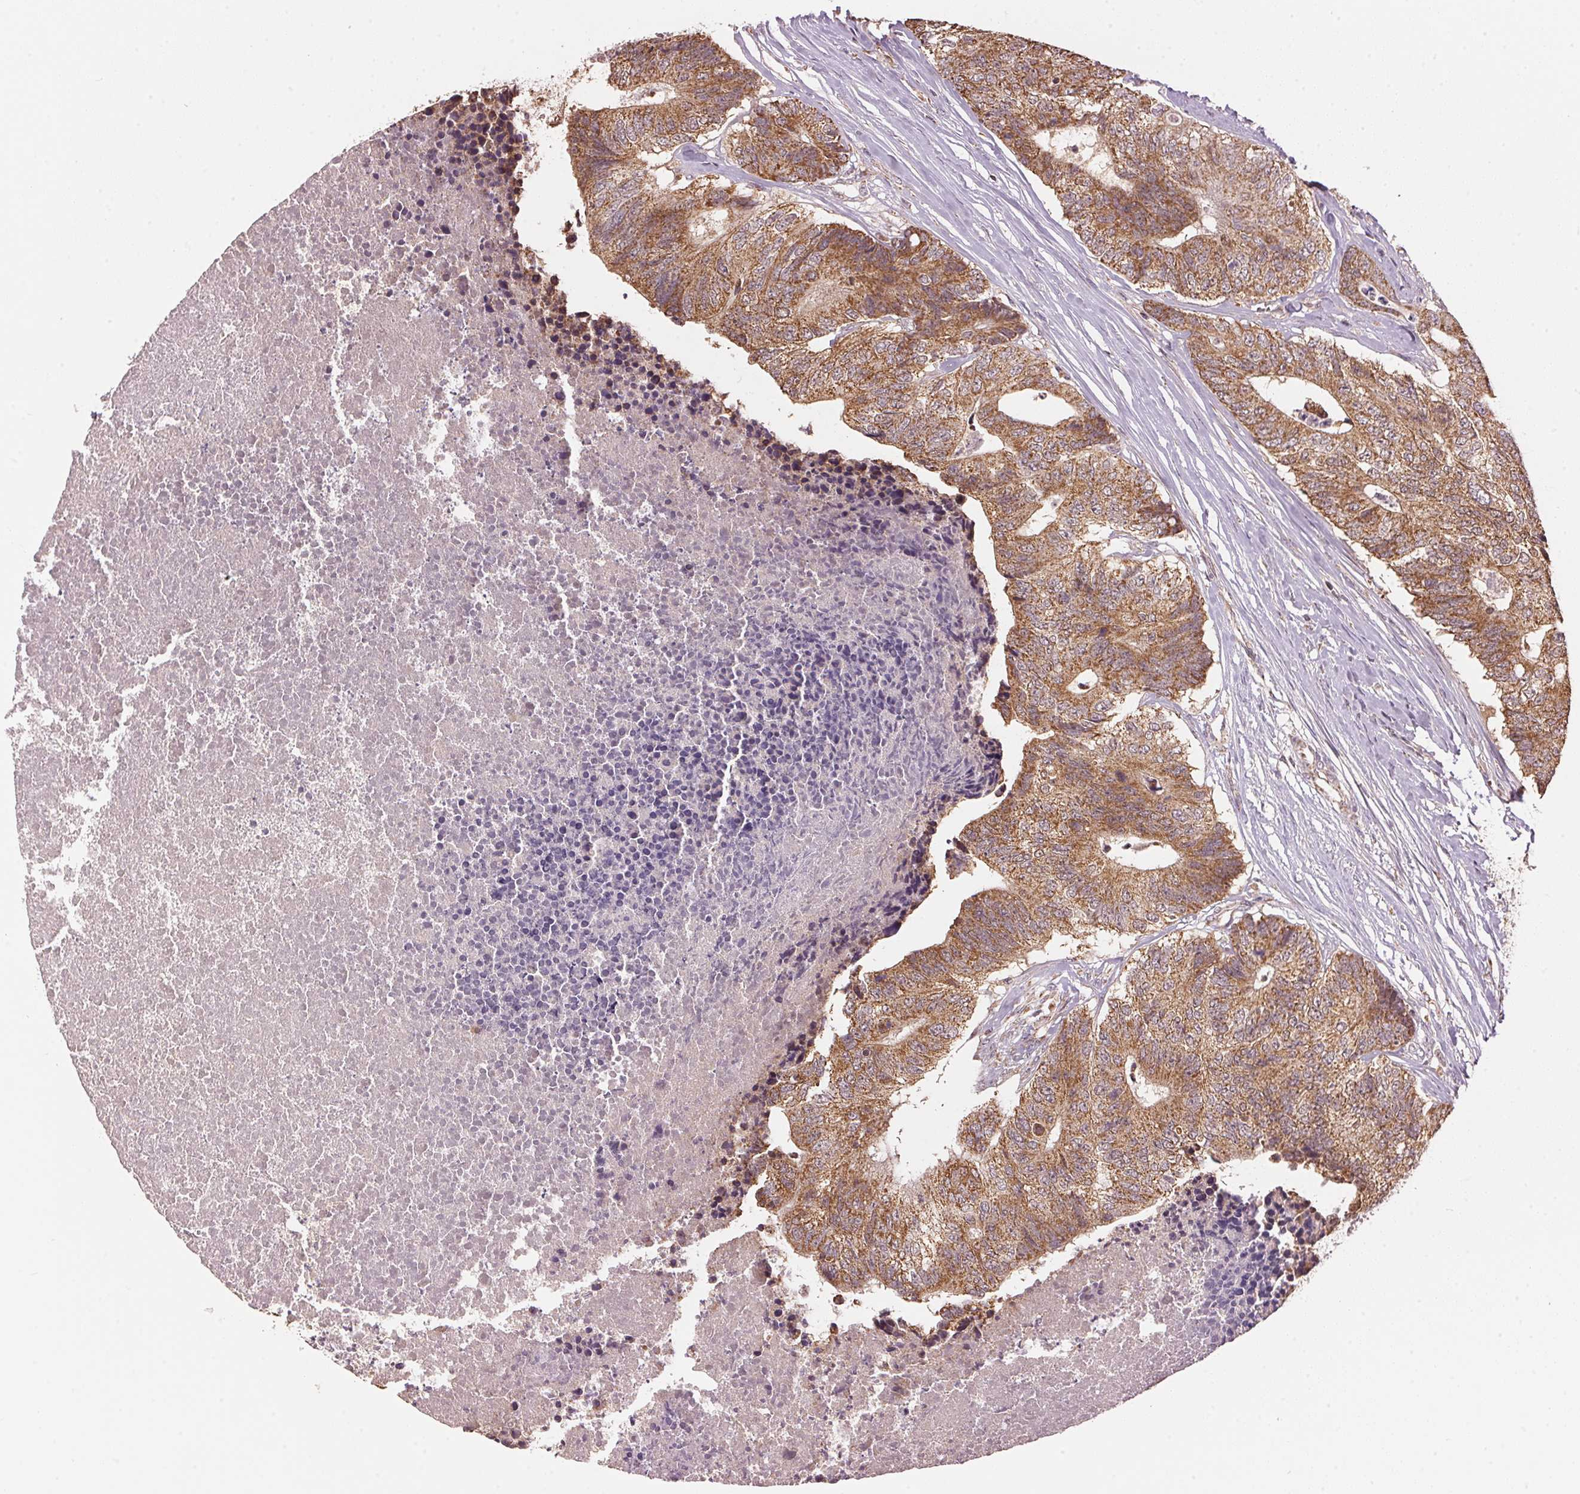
{"staining": {"intensity": "moderate", "quantity": ">75%", "location": "cytoplasmic/membranous"}, "tissue": "colorectal cancer", "cell_type": "Tumor cells", "image_type": "cancer", "snomed": [{"axis": "morphology", "description": "Adenocarcinoma, NOS"}, {"axis": "topography", "description": "Colon"}], "caption": "A photomicrograph of colorectal adenocarcinoma stained for a protein displays moderate cytoplasmic/membranous brown staining in tumor cells.", "gene": "ARHGAP6", "patient": {"sex": "female", "age": 67}}